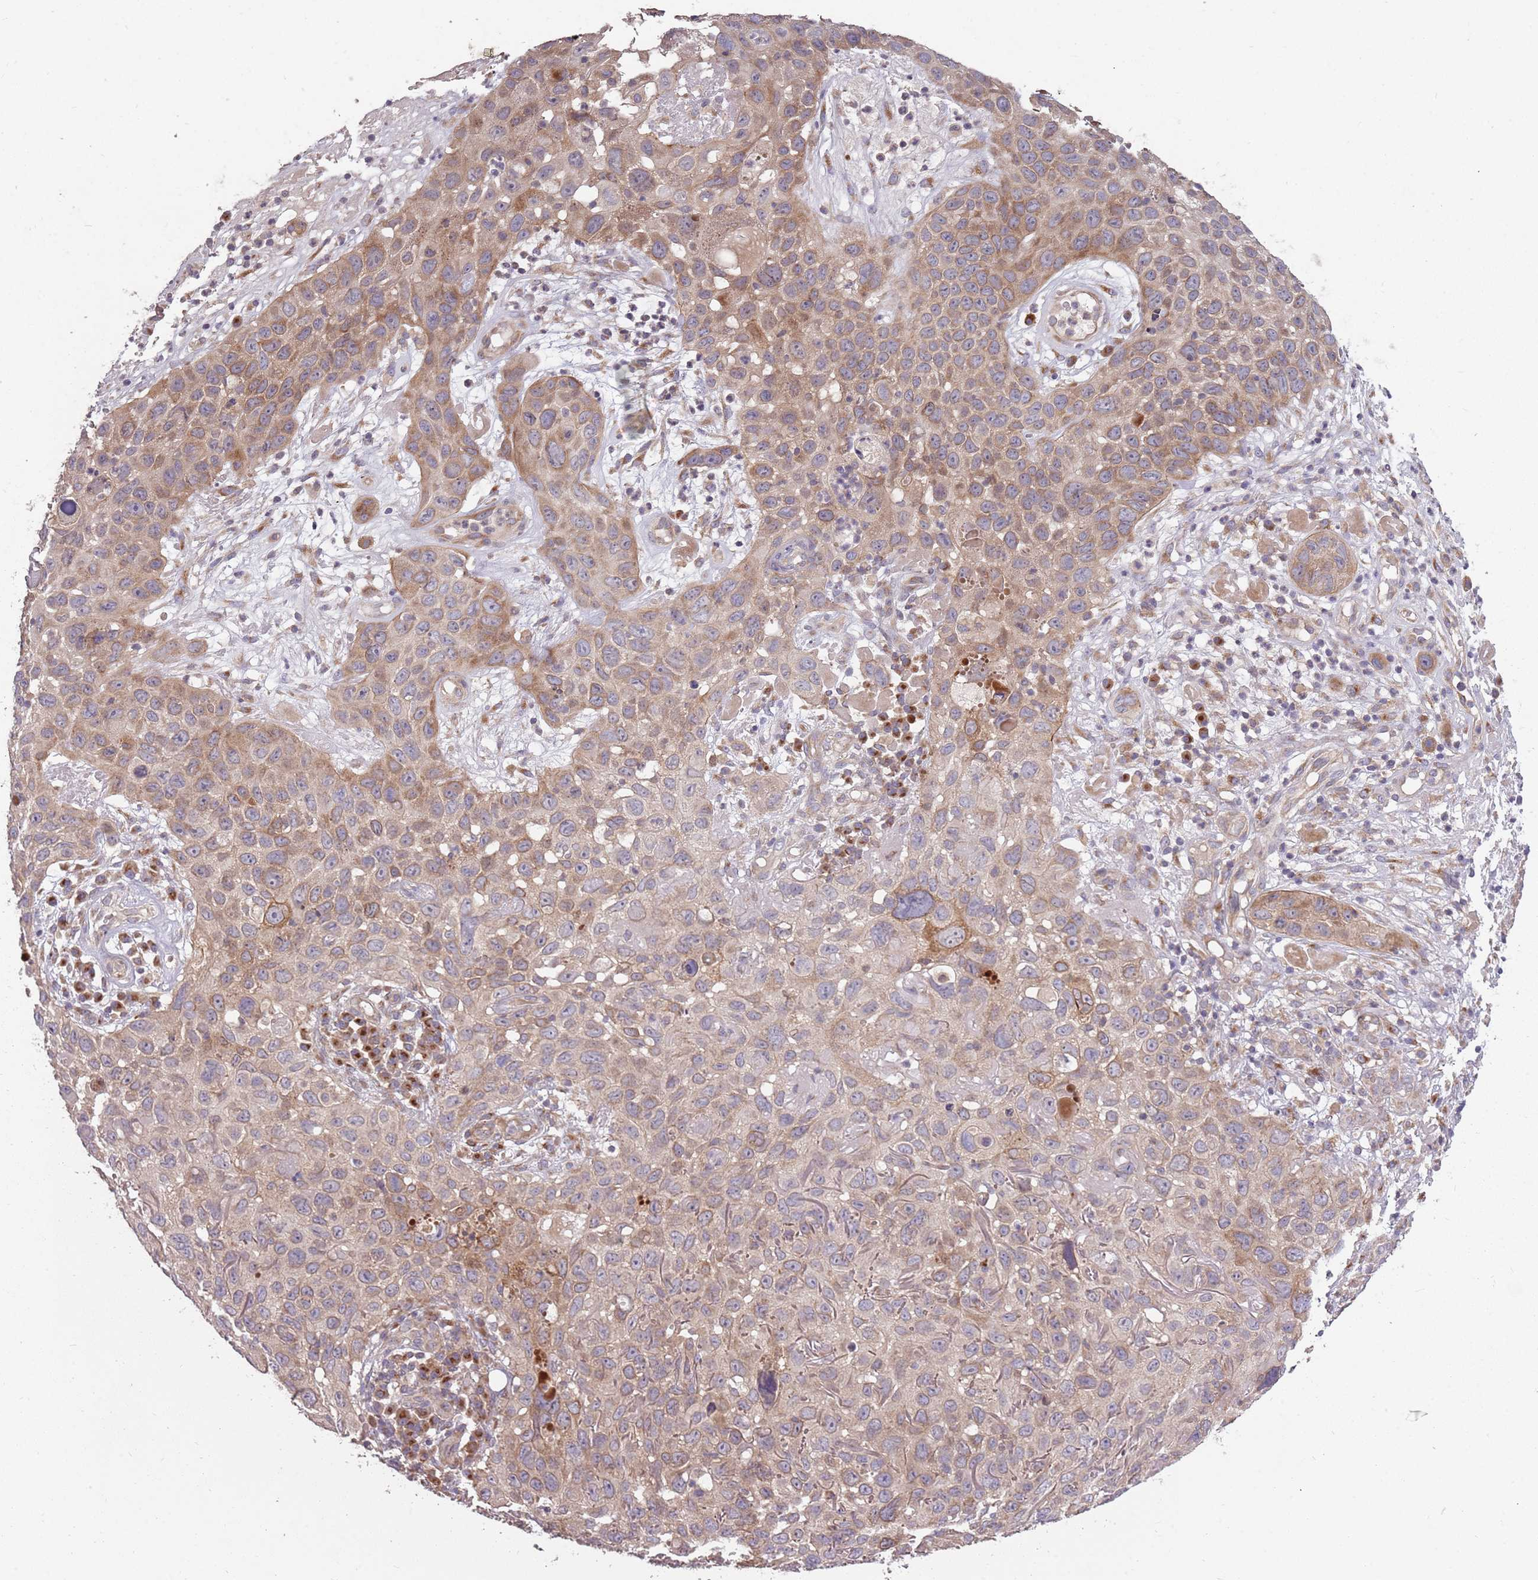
{"staining": {"intensity": "moderate", "quantity": "25%-75%", "location": "cytoplasmic/membranous"}, "tissue": "skin cancer", "cell_type": "Tumor cells", "image_type": "cancer", "snomed": [{"axis": "morphology", "description": "Squamous cell carcinoma in situ, NOS"}, {"axis": "morphology", "description": "Squamous cell carcinoma, NOS"}, {"axis": "topography", "description": "Skin"}], "caption": "This is an image of immunohistochemistry (IHC) staining of skin cancer, which shows moderate staining in the cytoplasmic/membranous of tumor cells.", "gene": "PLD6", "patient": {"sex": "male", "age": 93}}